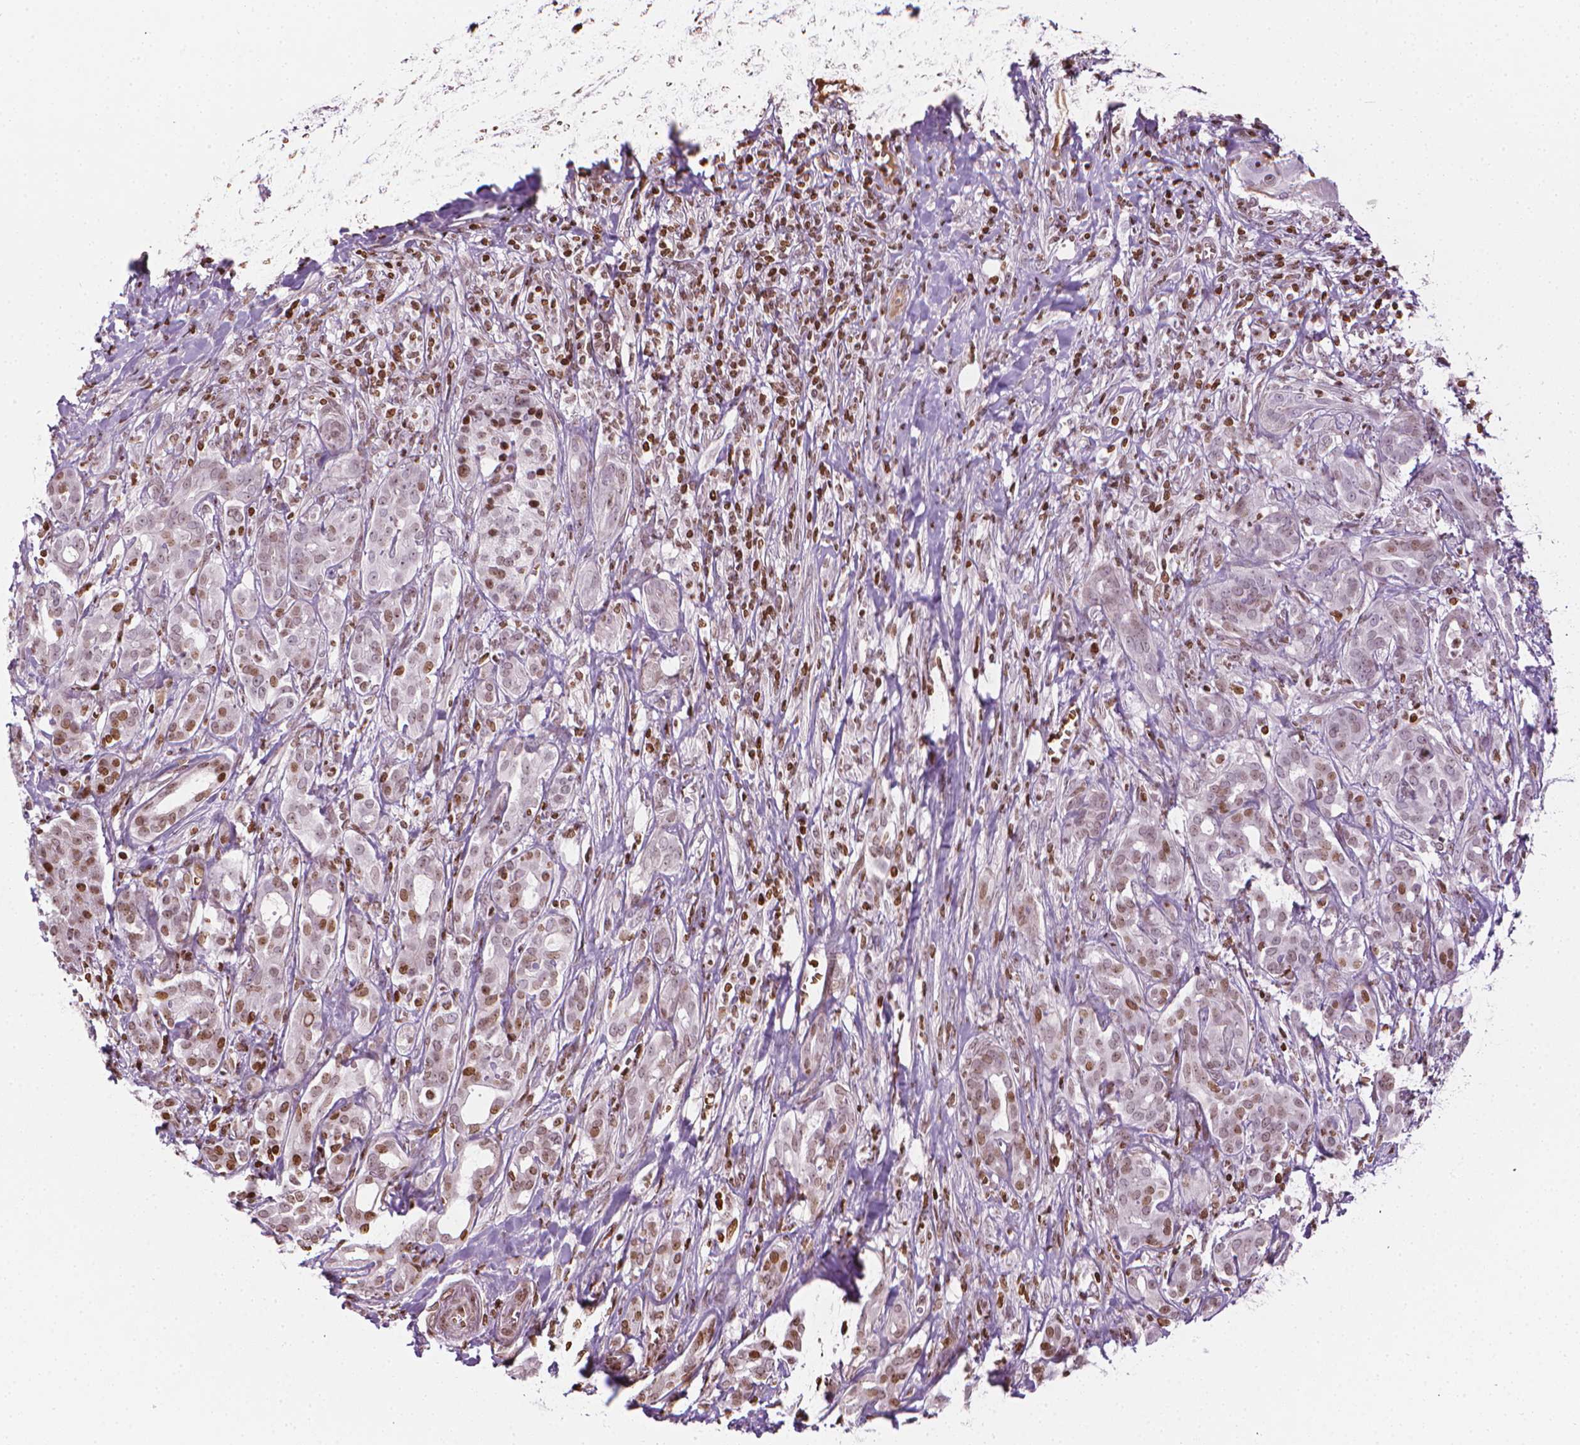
{"staining": {"intensity": "moderate", "quantity": "25%-75%", "location": "nuclear"}, "tissue": "pancreatic cancer", "cell_type": "Tumor cells", "image_type": "cancer", "snomed": [{"axis": "morphology", "description": "Adenocarcinoma, NOS"}, {"axis": "topography", "description": "Pancreas"}], "caption": "Pancreatic adenocarcinoma stained for a protein demonstrates moderate nuclear positivity in tumor cells.", "gene": "PIP4K2A", "patient": {"sex": "male", "age": 61}}